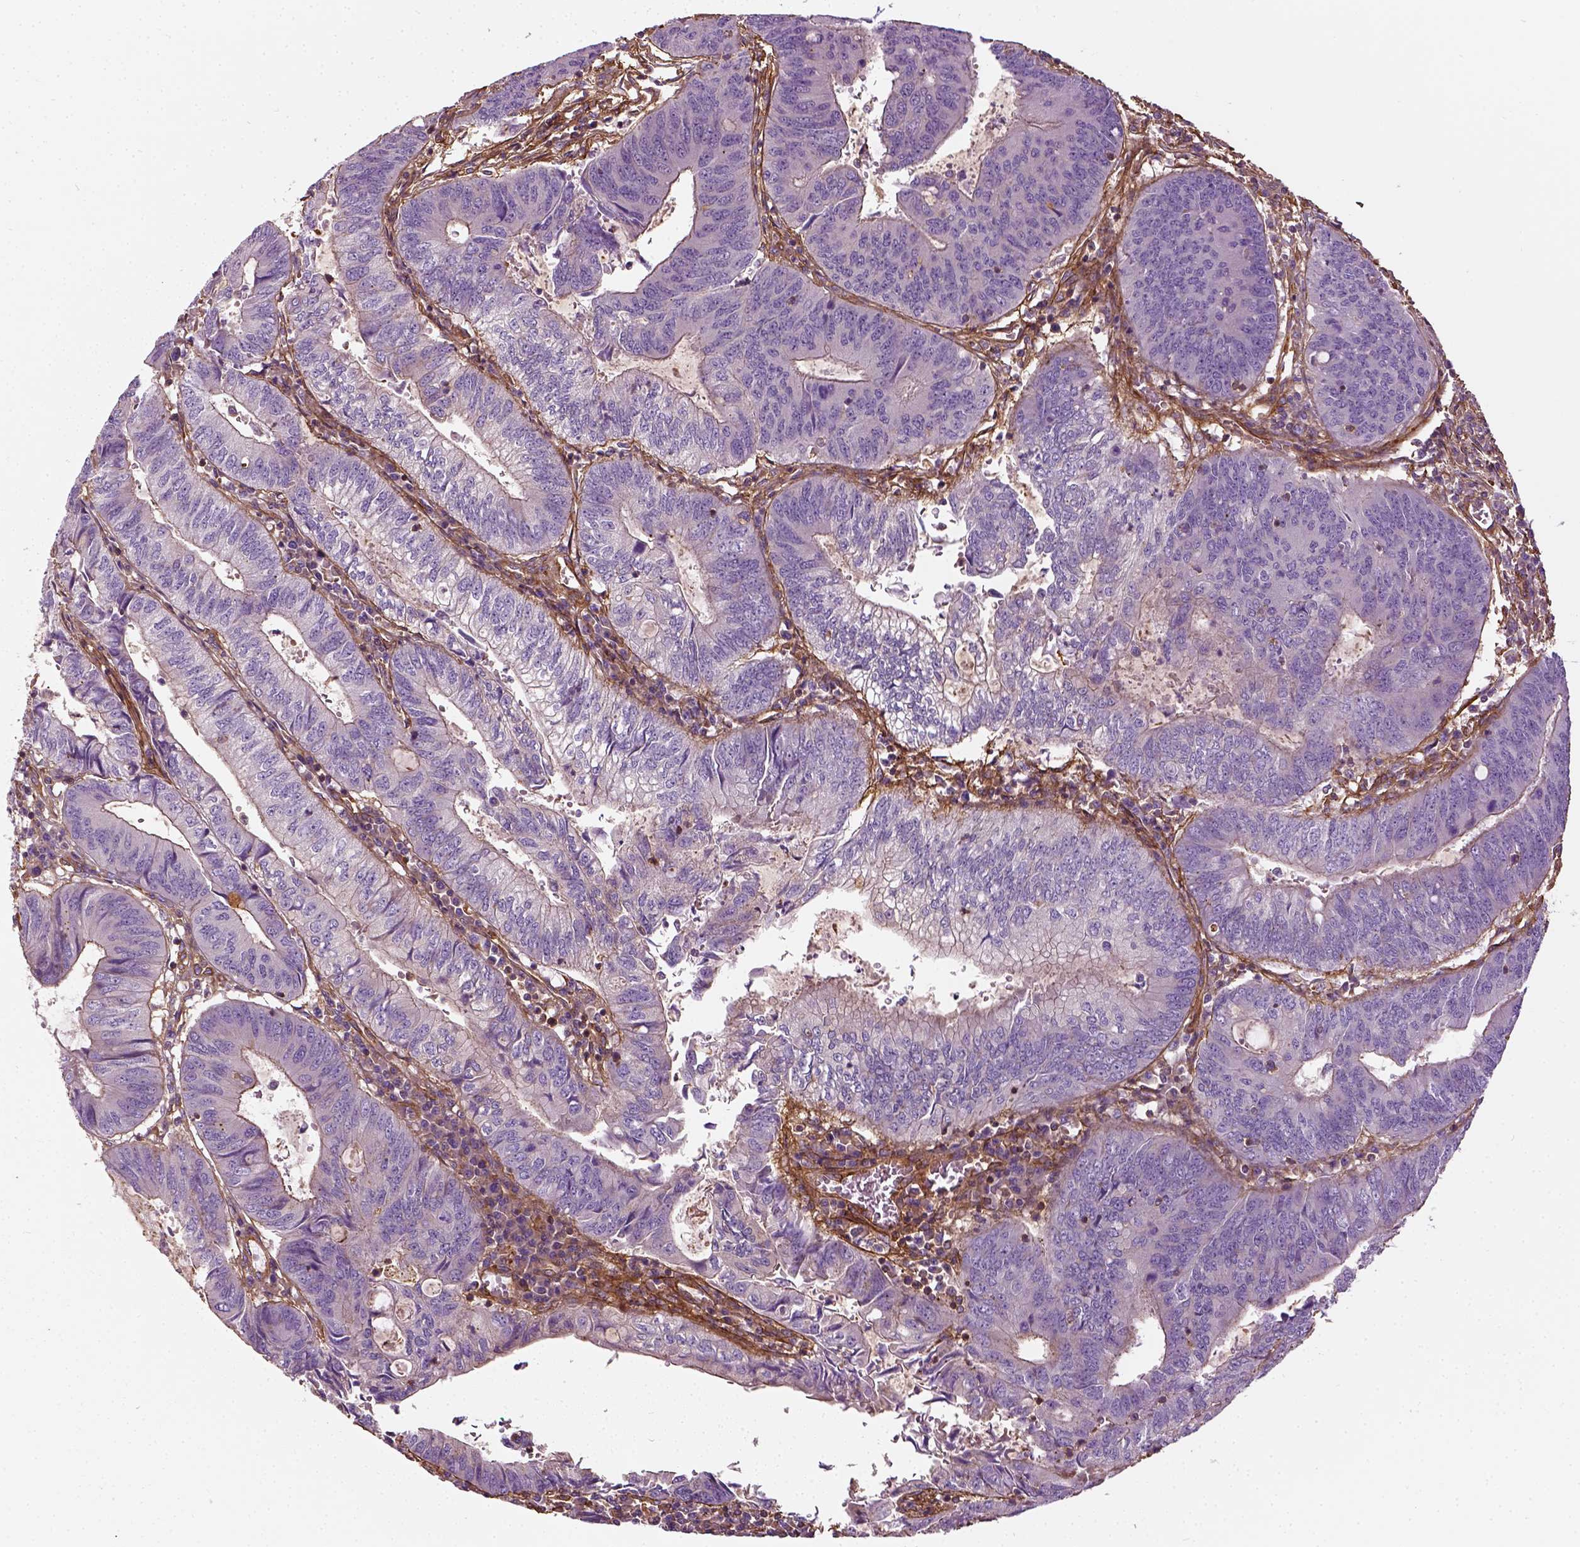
{"staining": {"intensity": "negative", "quantity": "none", "location": "none"}, "tissue": "colorectal cancer", "cell_type": "Tumor cells", "image_type": "cancer", "snomed": [{"axis": "morphology", "description": "Adenocarcinoma, NOS"}, {"axis": "topography", "description": "Colon"}], "caption": "Colorectal adenocarcinoma was stained to show a protein in brown. There is no significant staining in tumor cells.", "gene": "COL6A2", "patient": {"sex": "male", "age": 67}}